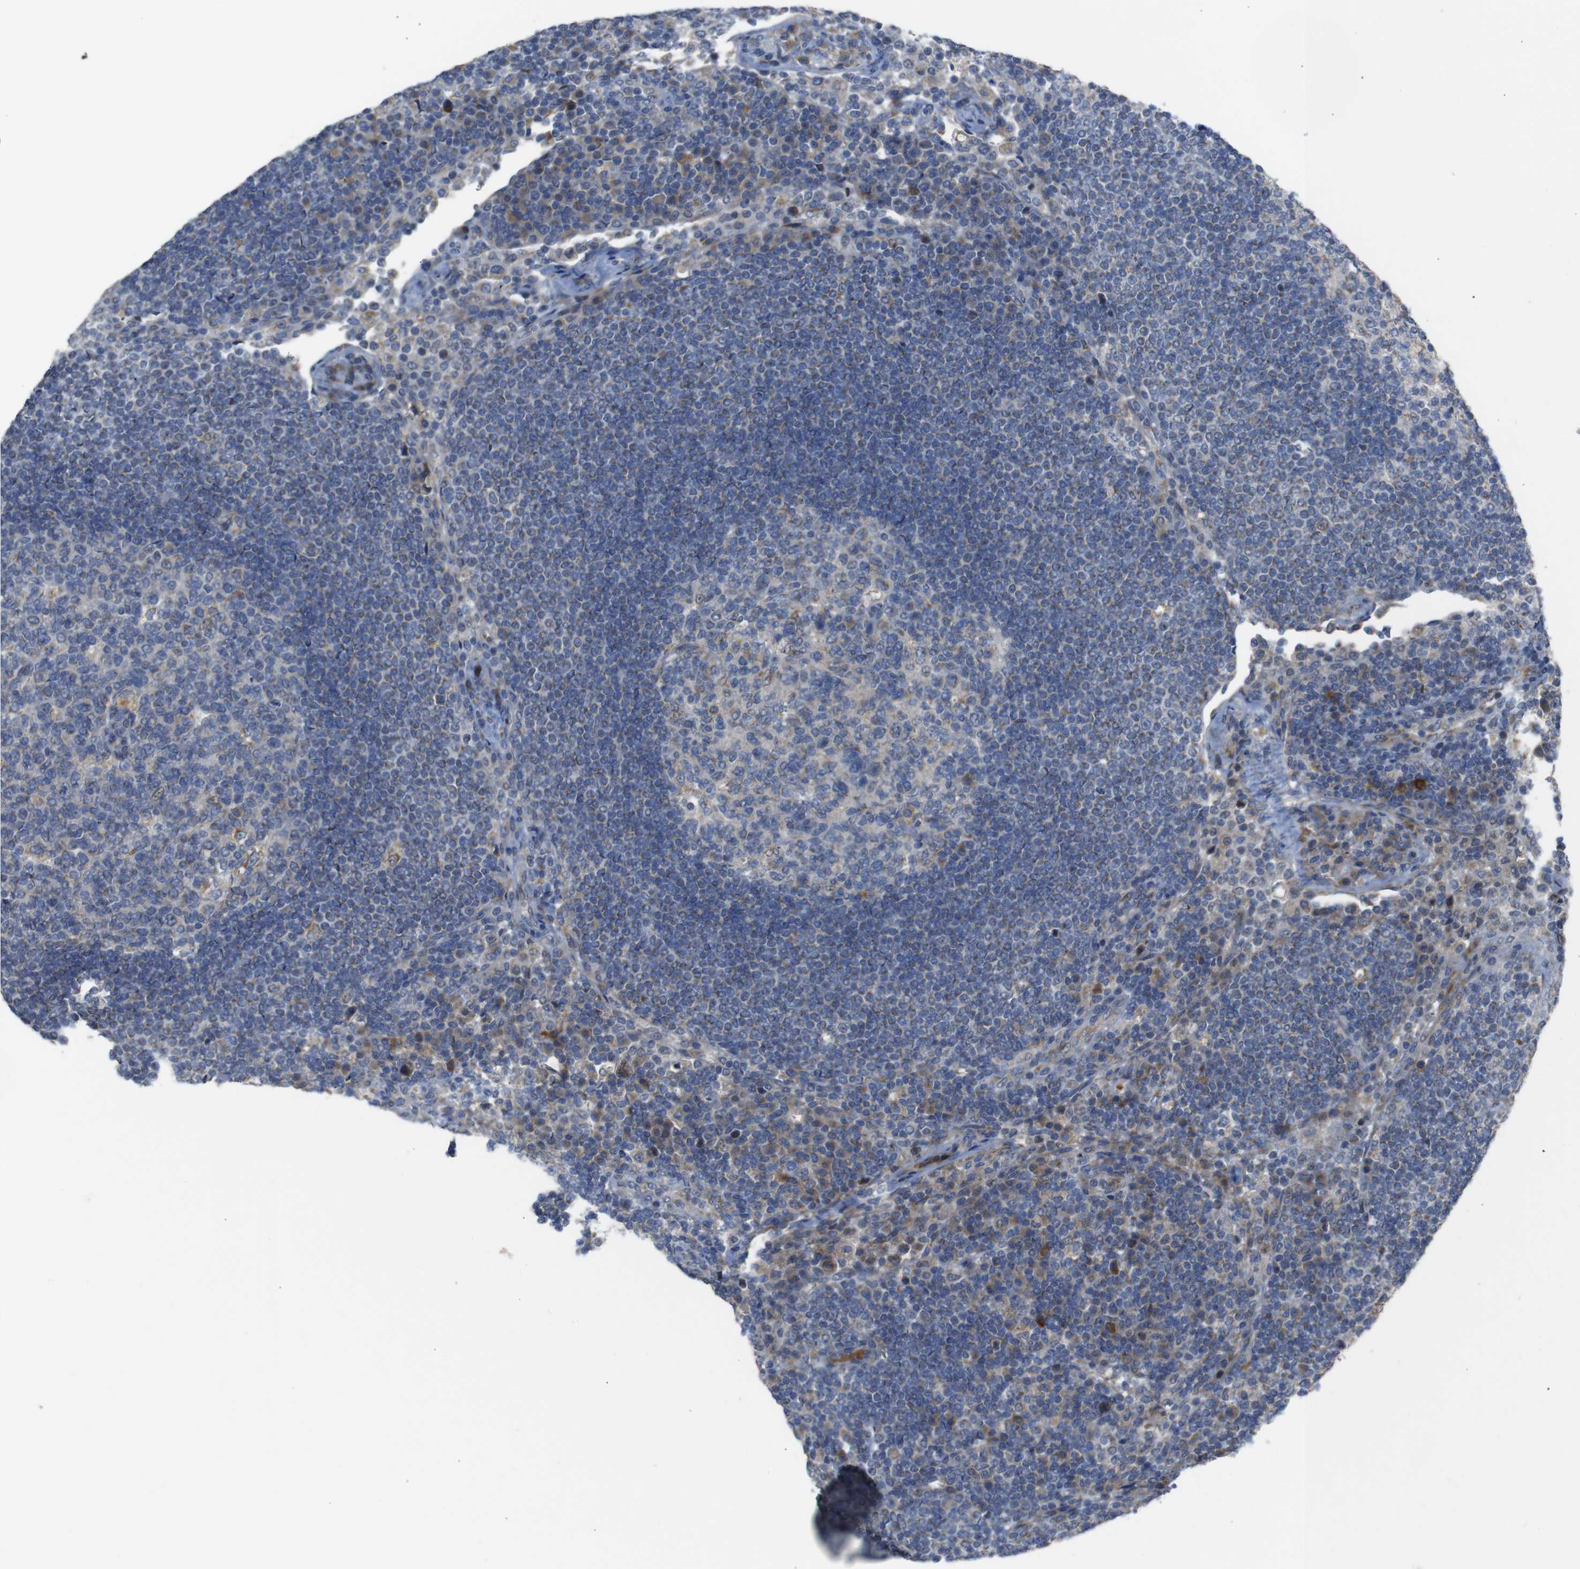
{"staining": {"intensity": "moderate", "quantity": "<25%", "location": "cytoplasmic/membranous"}, "tissue": "lymph node", "cell_type": "Germinal center cells", "image_type": "normal", "snomed": [{"axis": "morphology", "description": "Normal tissue, NOS"}, {"axis": "topography", "description": "Lymph node"}], "caption": "IHC histopathology image of normal human lymph node stained for a protein (brown), which displays low levels of moderate cytoplasmic/membranous positivity in approximately <25% of germinal center cells.", "gene": "CHST10", "patient": {"sex": "female", "age": 53}}